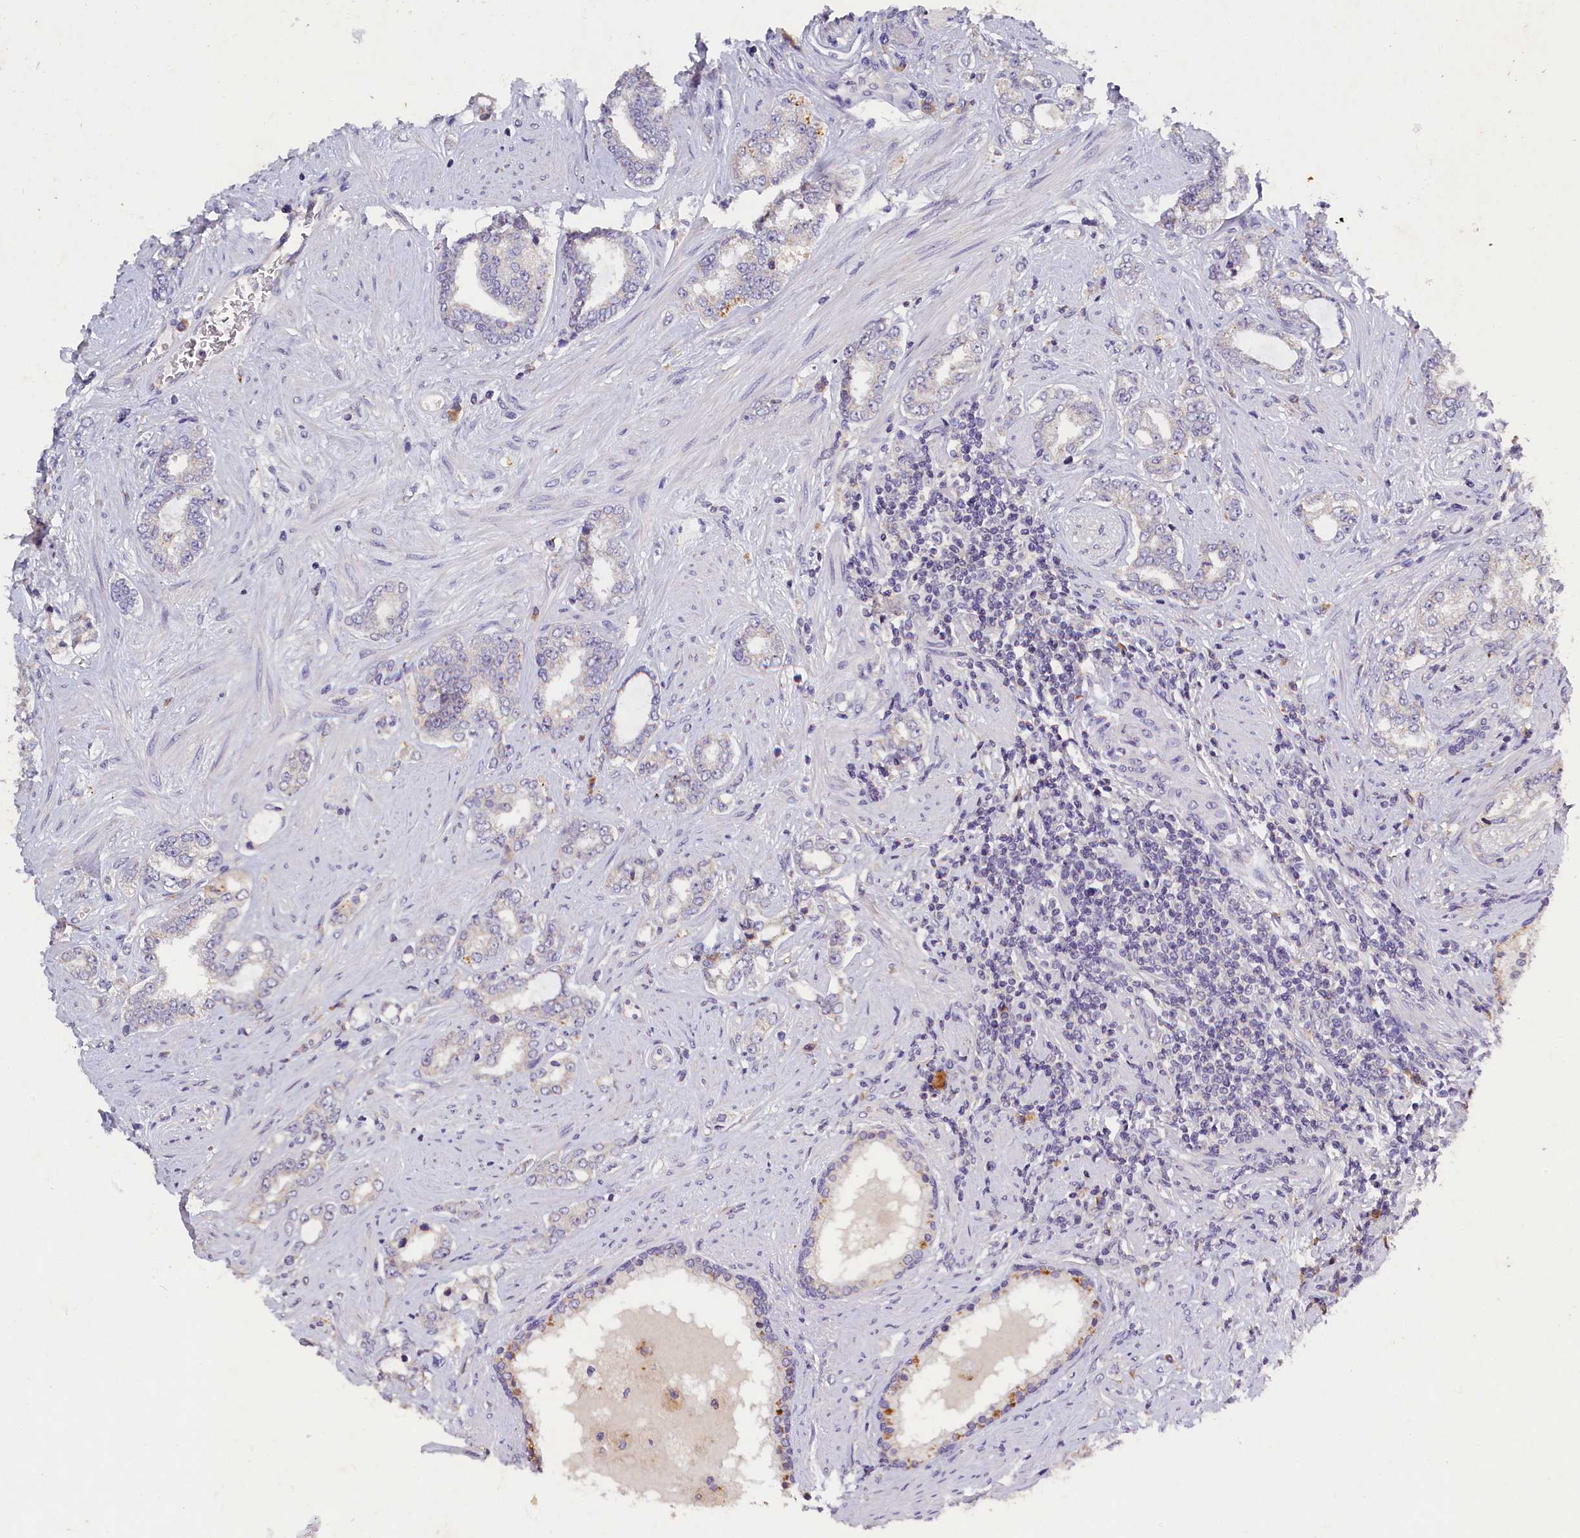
{"staining": {"intensity": "negative", "quantity": "none", "location": "none"}, "tissue": "prostate cancer", "cell_type": "Tumor cells", "image_type": "cancer", "snomed": [{"axis": "morphology", "description": "Adenocarcinoma, High grade"}, {"axis": "topography", "description": "Prostate"}], "caption": "Tumor cells are negative for brown protein staining in prostate cancer (high-grade adenocarcinoma). (Brightfield microscopy of DAB IHC at high magnification).", "gene": "ST7L", "patient": {"sex": "male", "age": 64}}